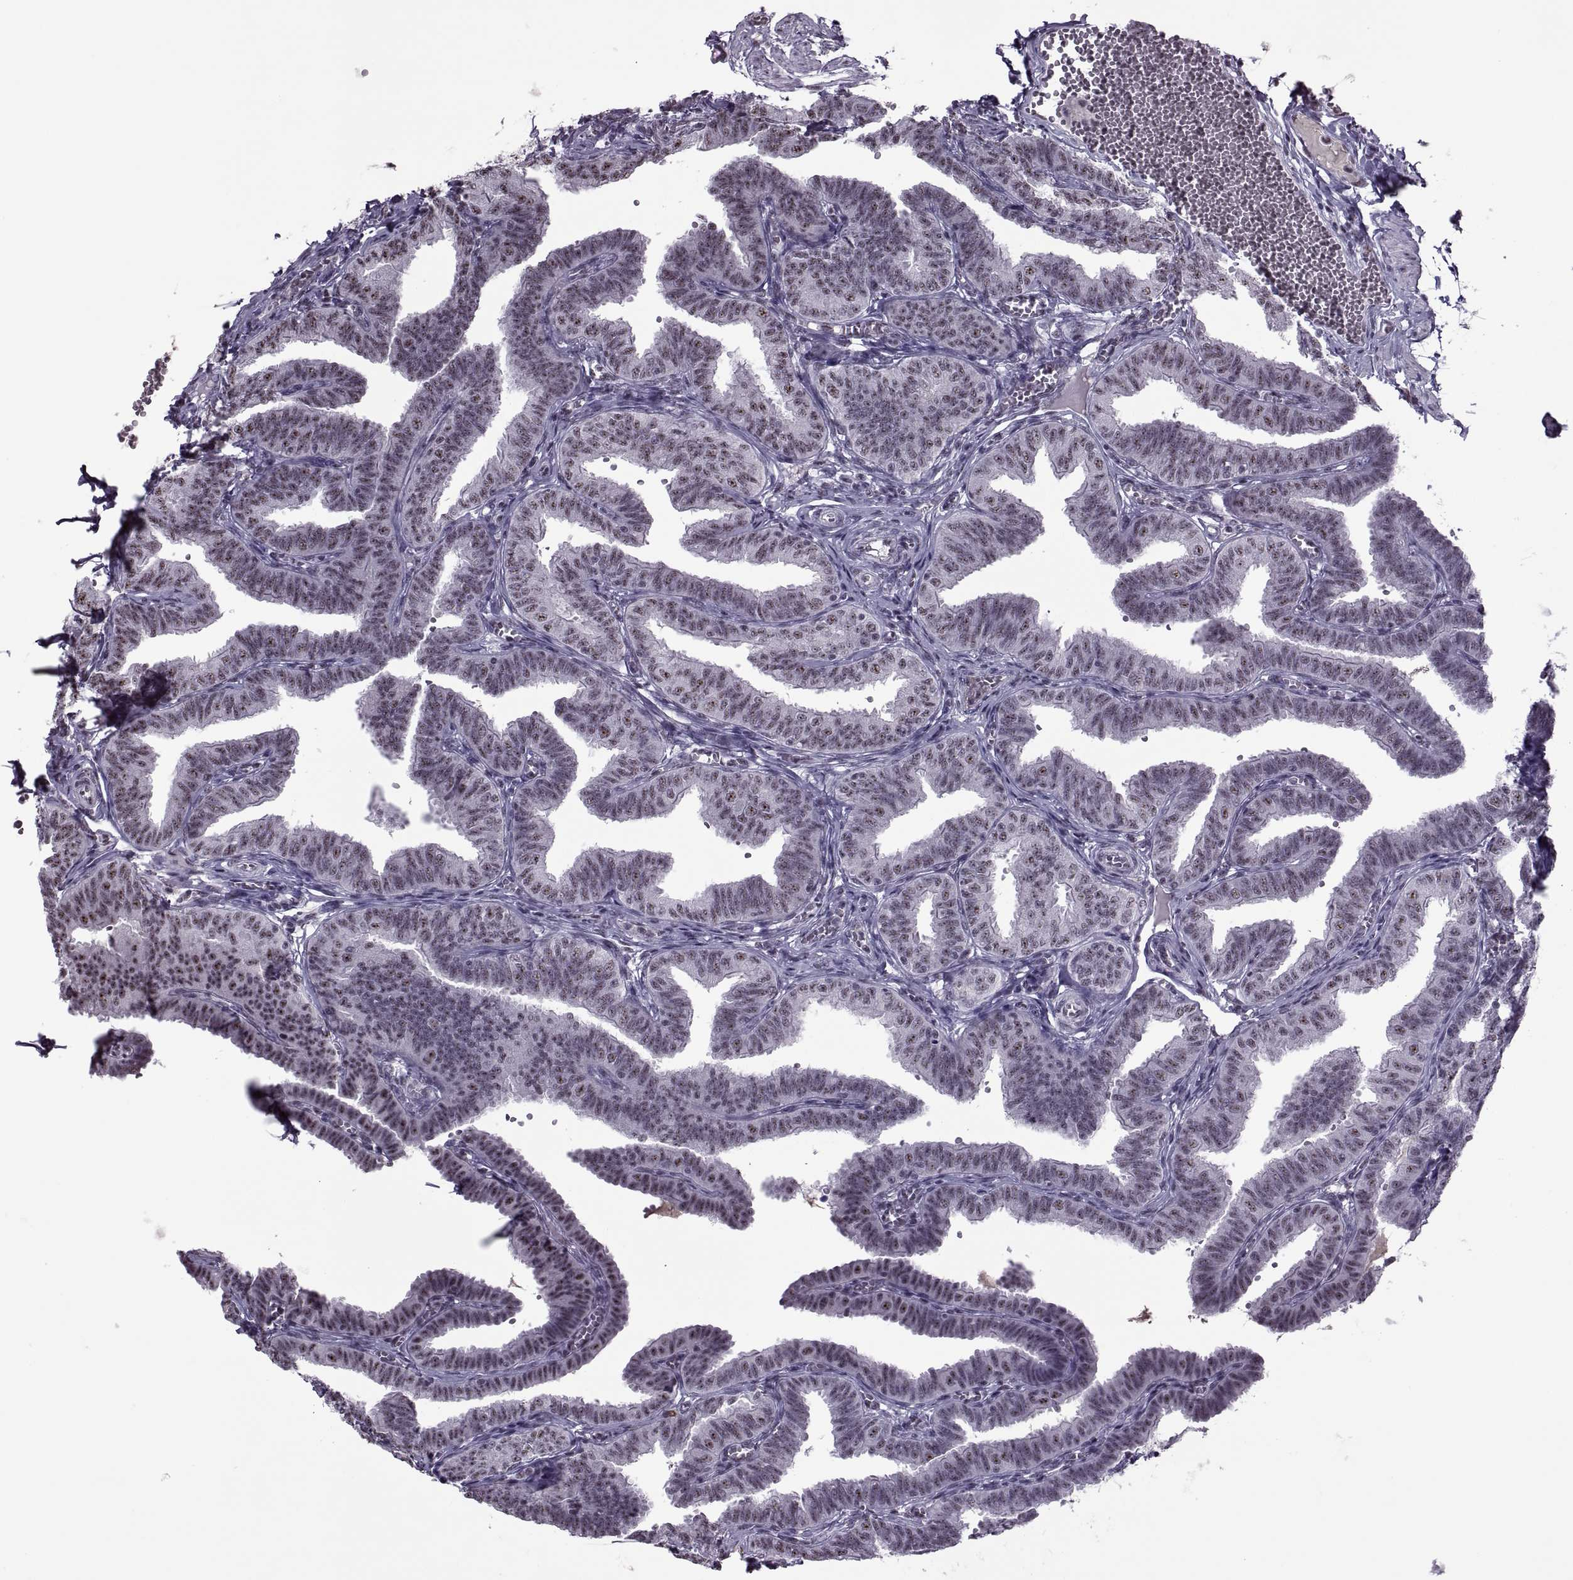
{"staining": {"intensity": "weak", "quantity": ">75%", "location": "nuclear"}, "tissue": "fallopian tube", "cell_type": "Glandular cells", "image_type": "normal", "snomed": [{"axis": "morphology", "description": "Normal tissue, NOS"}, {"axis": "topography", "description": "Fallopian tube"}], "caption": "Immunohistochemical staining of benign human fallopian tube displays low levels of weak nuclear expression in approximately >75% of glandular cells.", "gene": "MAGEA4", "patient": {"sex": "female", "age": 25}}